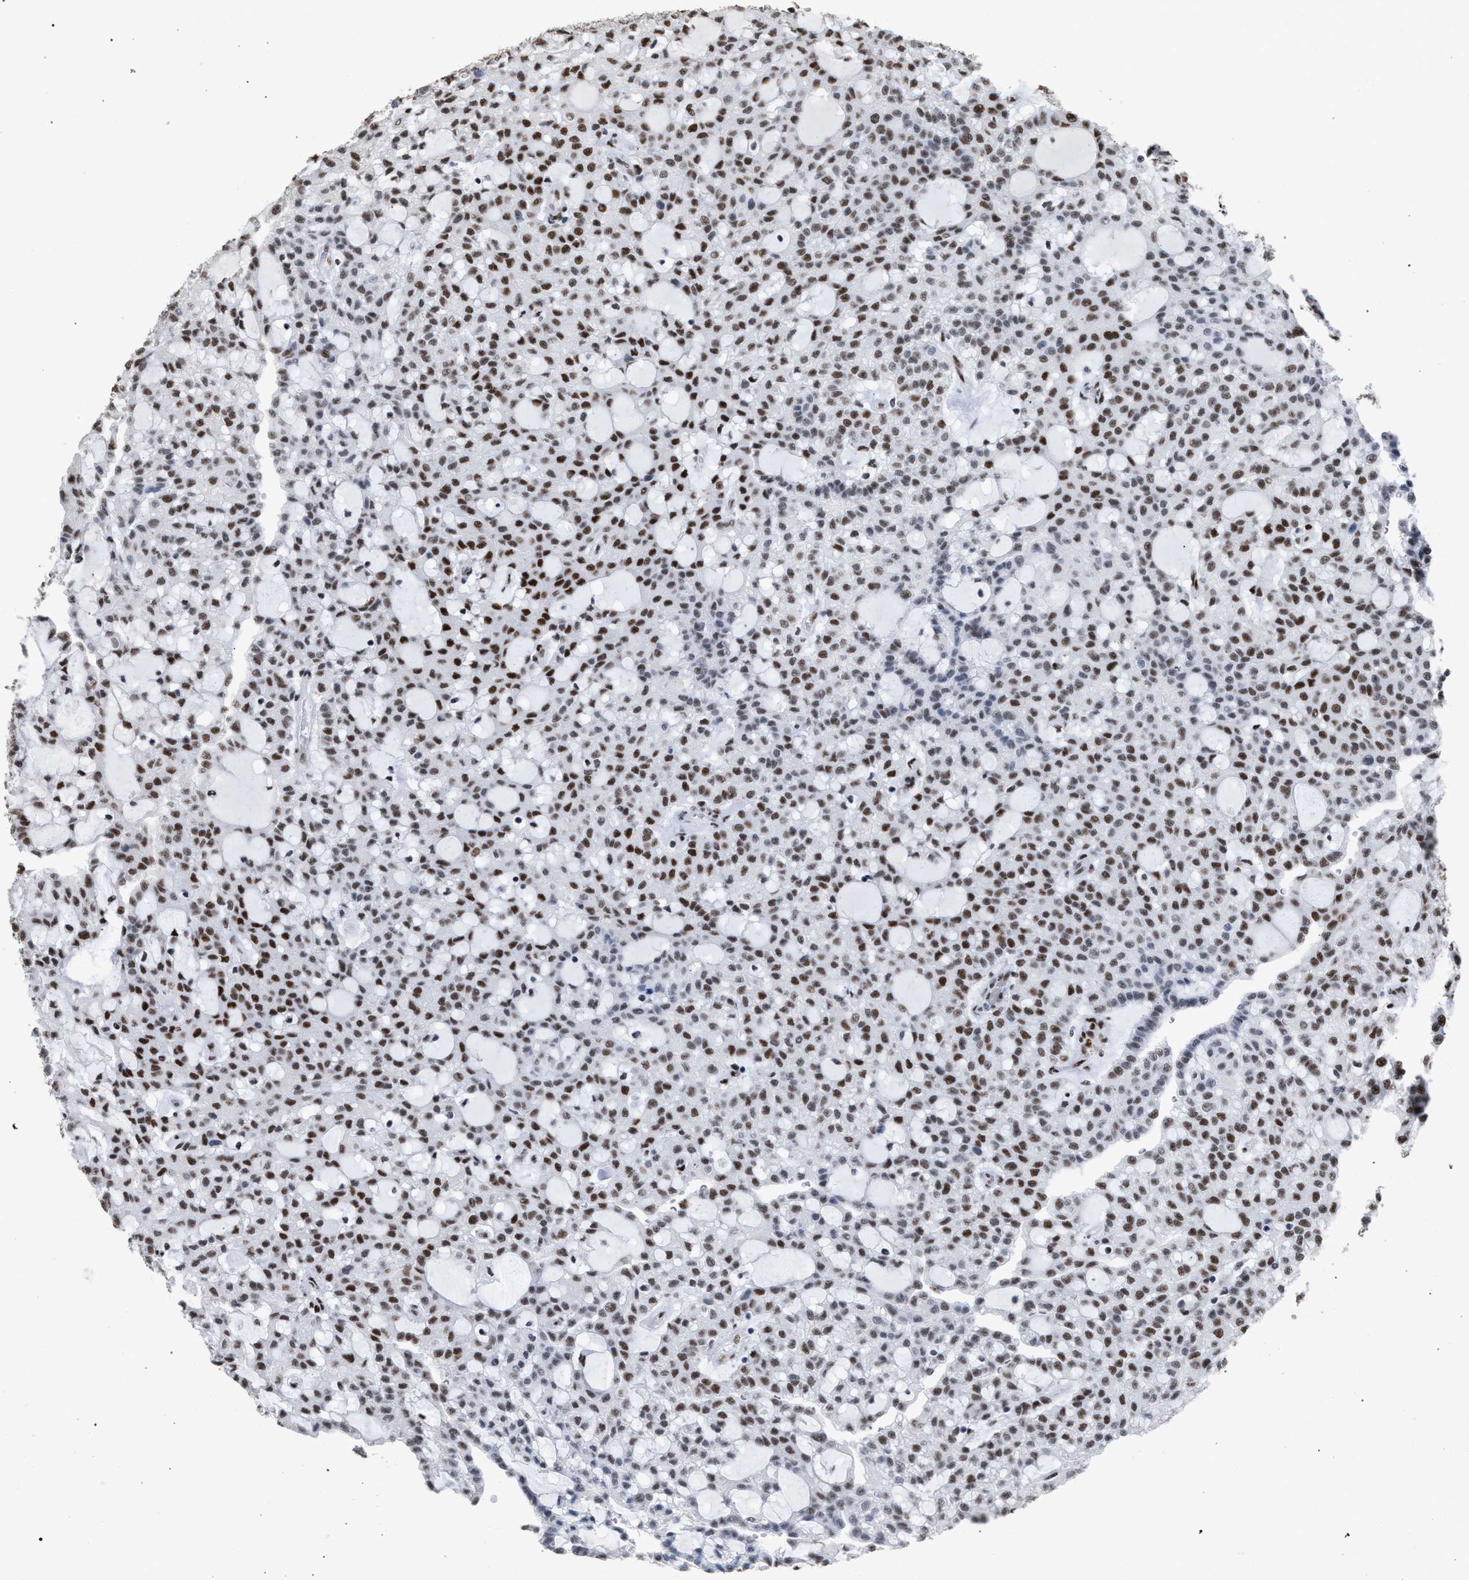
{"staining": {"intensity": "moderate", "quantity": ">75%", "location": "nuclear"}, "tissue": "renal cancer", "cell_type": "Tumor cells", "image_type": "cancer", "snomed": [{"axis": "morphology", "description": "Adenocarcinoma, NOS"}, {"axis": "topography", "description": "Kidney"}], "caption": "An image showing moderate nuclear expression in approximately >75% of tumor cells in renal cancer (adenocarcinoma), as visualized by brown immunohistochemical staining.", "gene": "TP53BP1", "patient": {"sex": "male", "age": 63}}